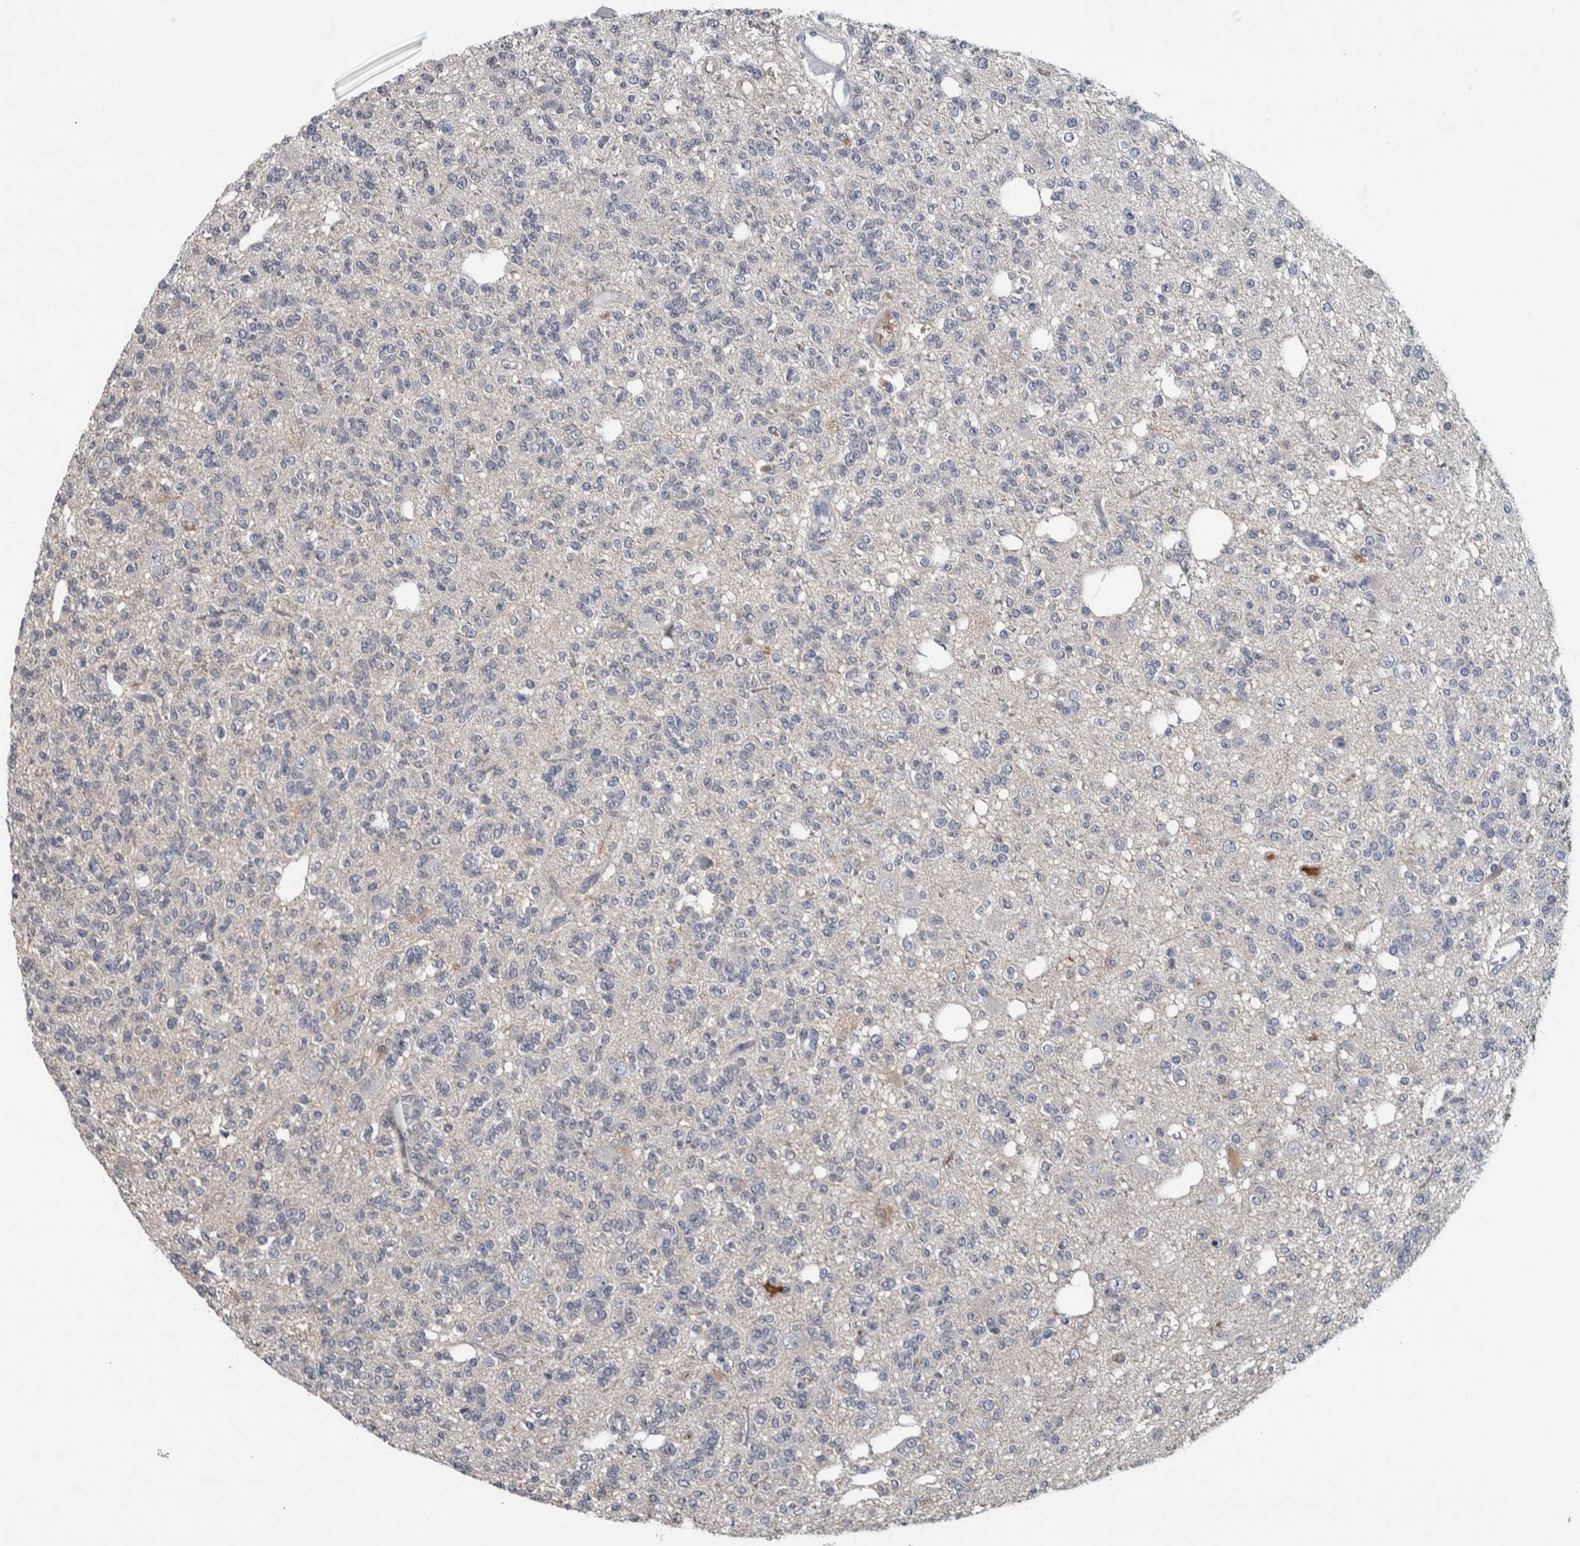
{"staining": {"intensity": "negative", "quantity": "none", "location": "none"}, "tissue": "glioma", "cell_type": "Tumor cells", "image_type": "cancer", "snomed": [{"axis": "morphology", "description": "Glioma, malignant, Low grade"}, {"axis": "topography", "description": "Brain"}], "caption": "A high-resolution photomicrograph shows IHC staining of malignant glioma (low-grade), which shows no significant expression in tumor cells.", "gene": "CAVIN4", "patient": {"sex": "male", "age": 38}}